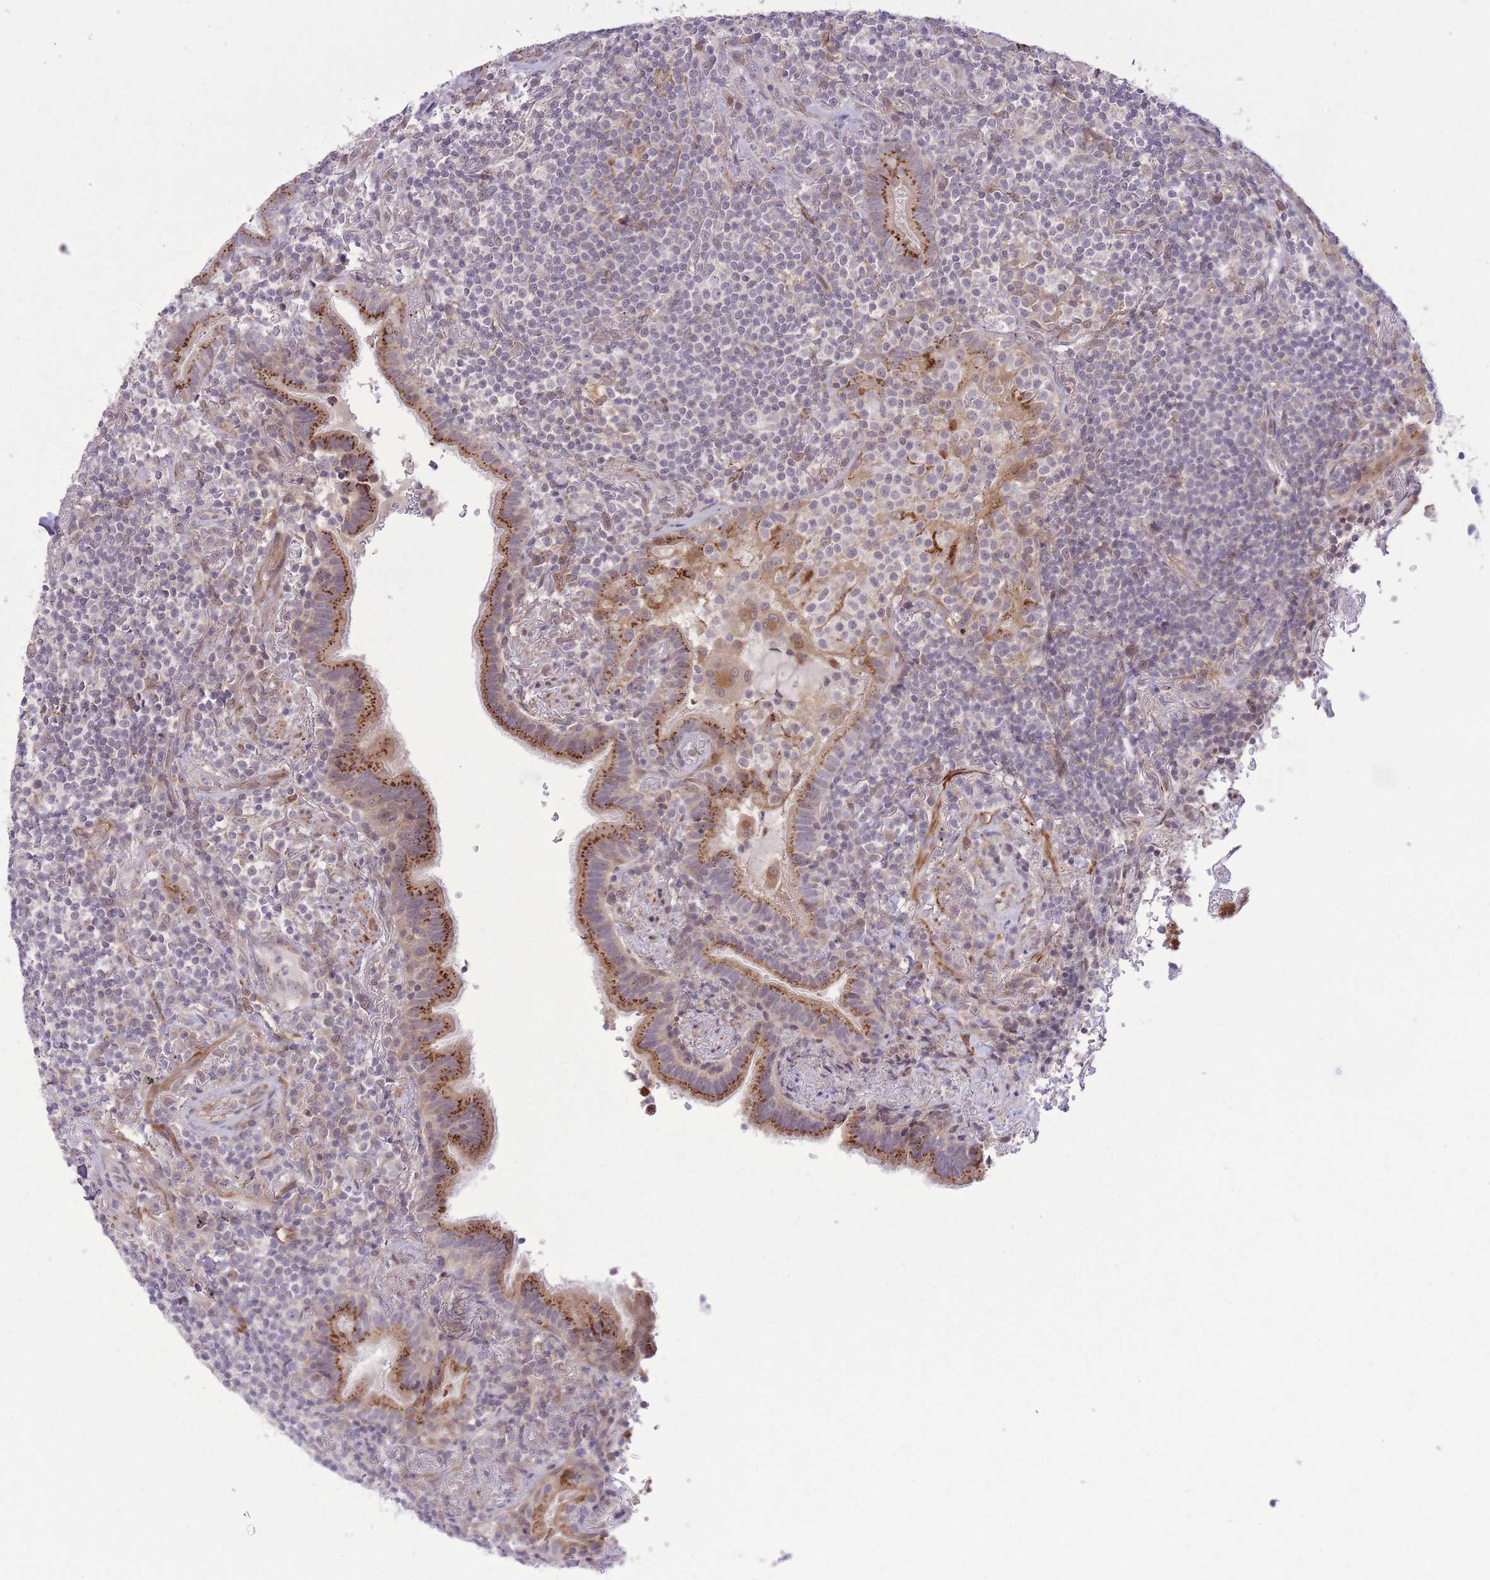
{"staining": {"intensity": "negative", "quantity": "none", "location": "none"}, "tissue": "lymphoma", "cell_type": "Tumor cells", "image_type": "cancer", "snomed": [{"axis": "morphology", "description": "Malignant lymphoma, non-Hodgkin's type, Low grade"}, {"axis": "topography", "description": "Lung"}], "caption": "Tumor cells are negative for protein expression in human lymphoma.", "gene": "ZBED5", "patient": {"sex": "female", "age": 71}}